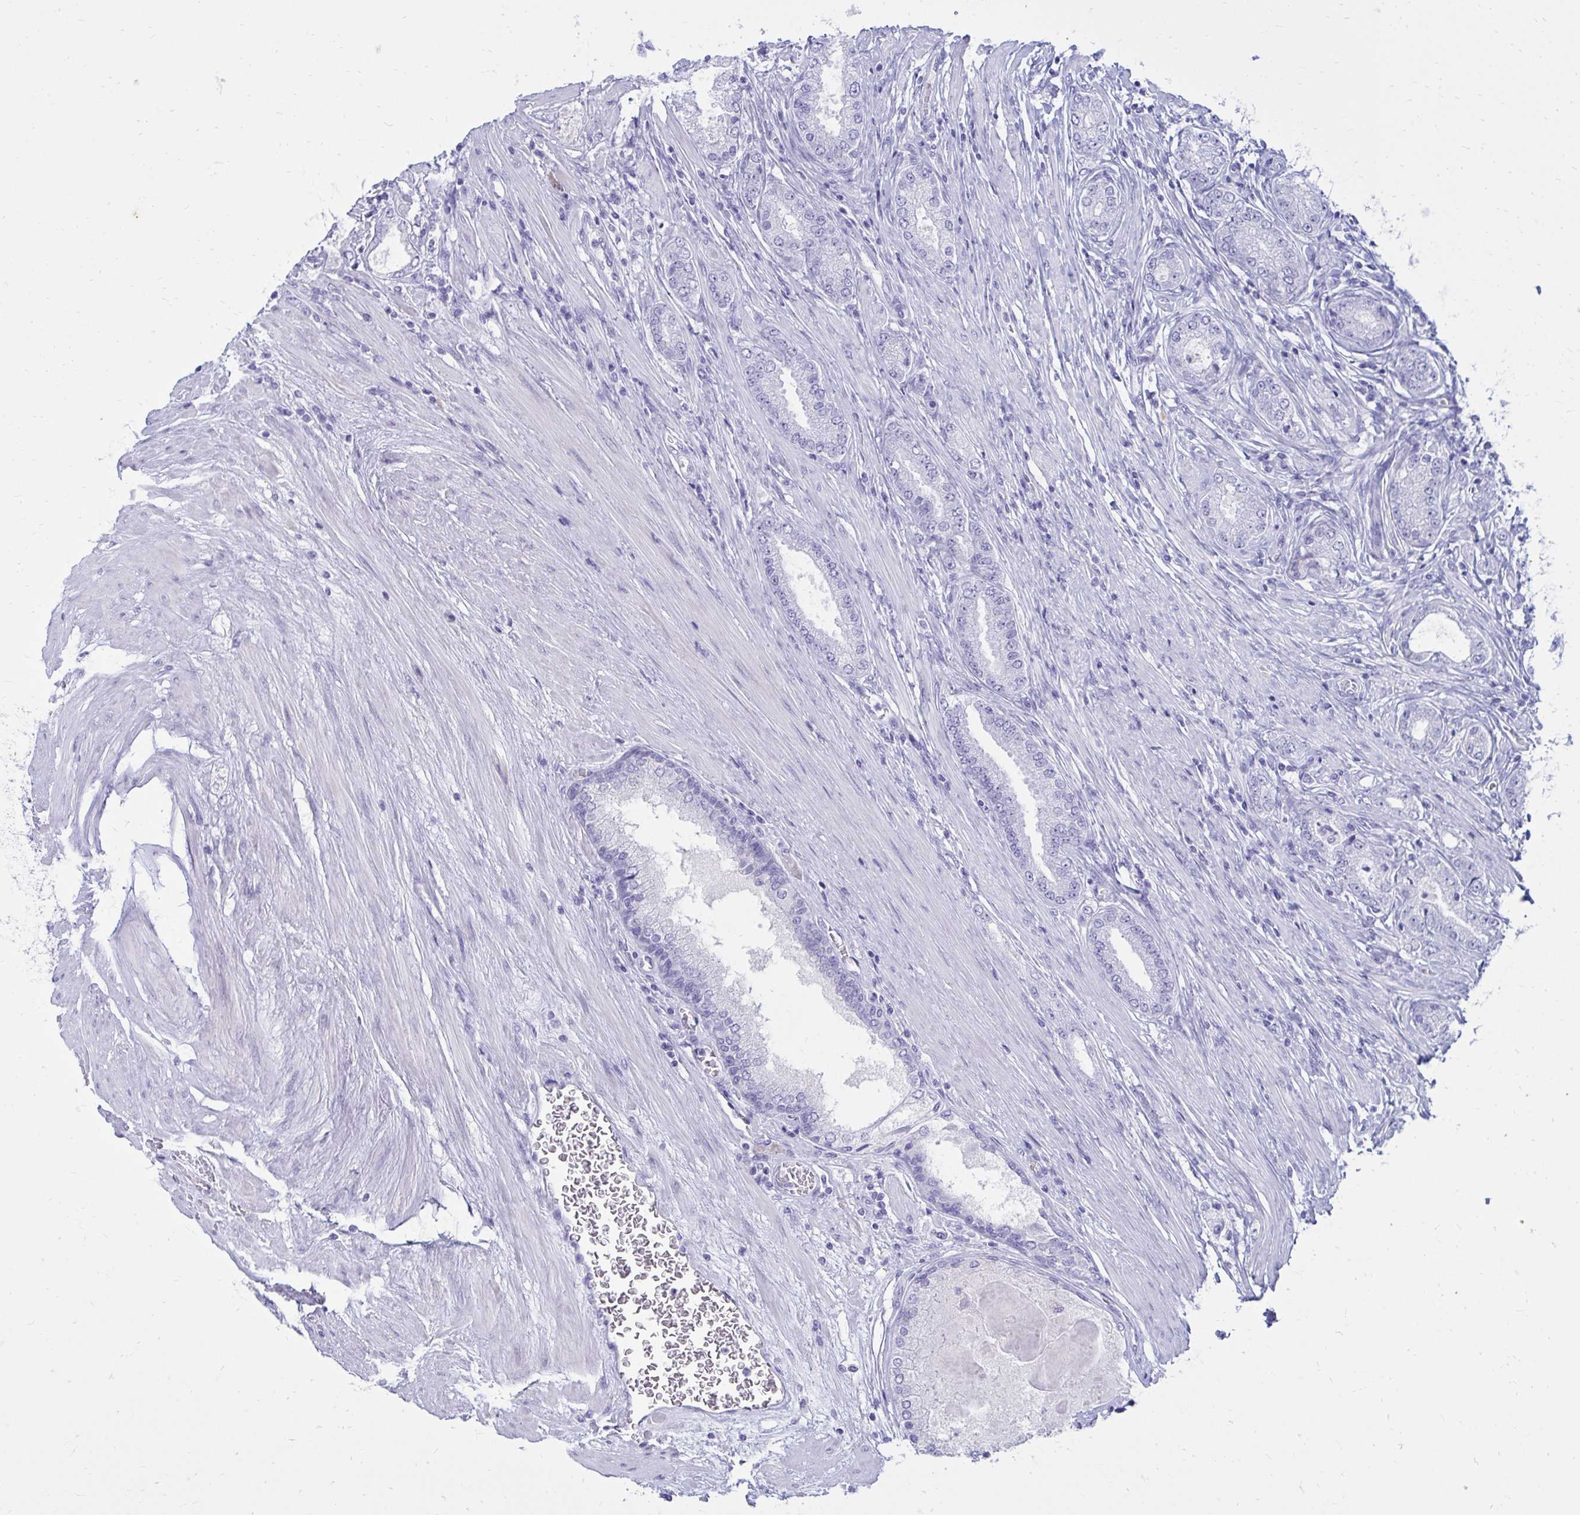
{"staining": {"intensity": "negative", "quantity": "none", "location": "none"}, "tissue": "prostate cancer", "cell_type": "Tumor cells", "image_type": "cancer", "snomed": [{"axis": "morphology", "description": "Adenocarcinoma, High grade"}, {"axis": "topography", "description": "Prostate"}], "caption": "Micrograph shows no protein positivity in tumor cells of prostate cancer tissue.", "gene": "NANOGNB", "patient": {"sex": "male", "age": 67}}